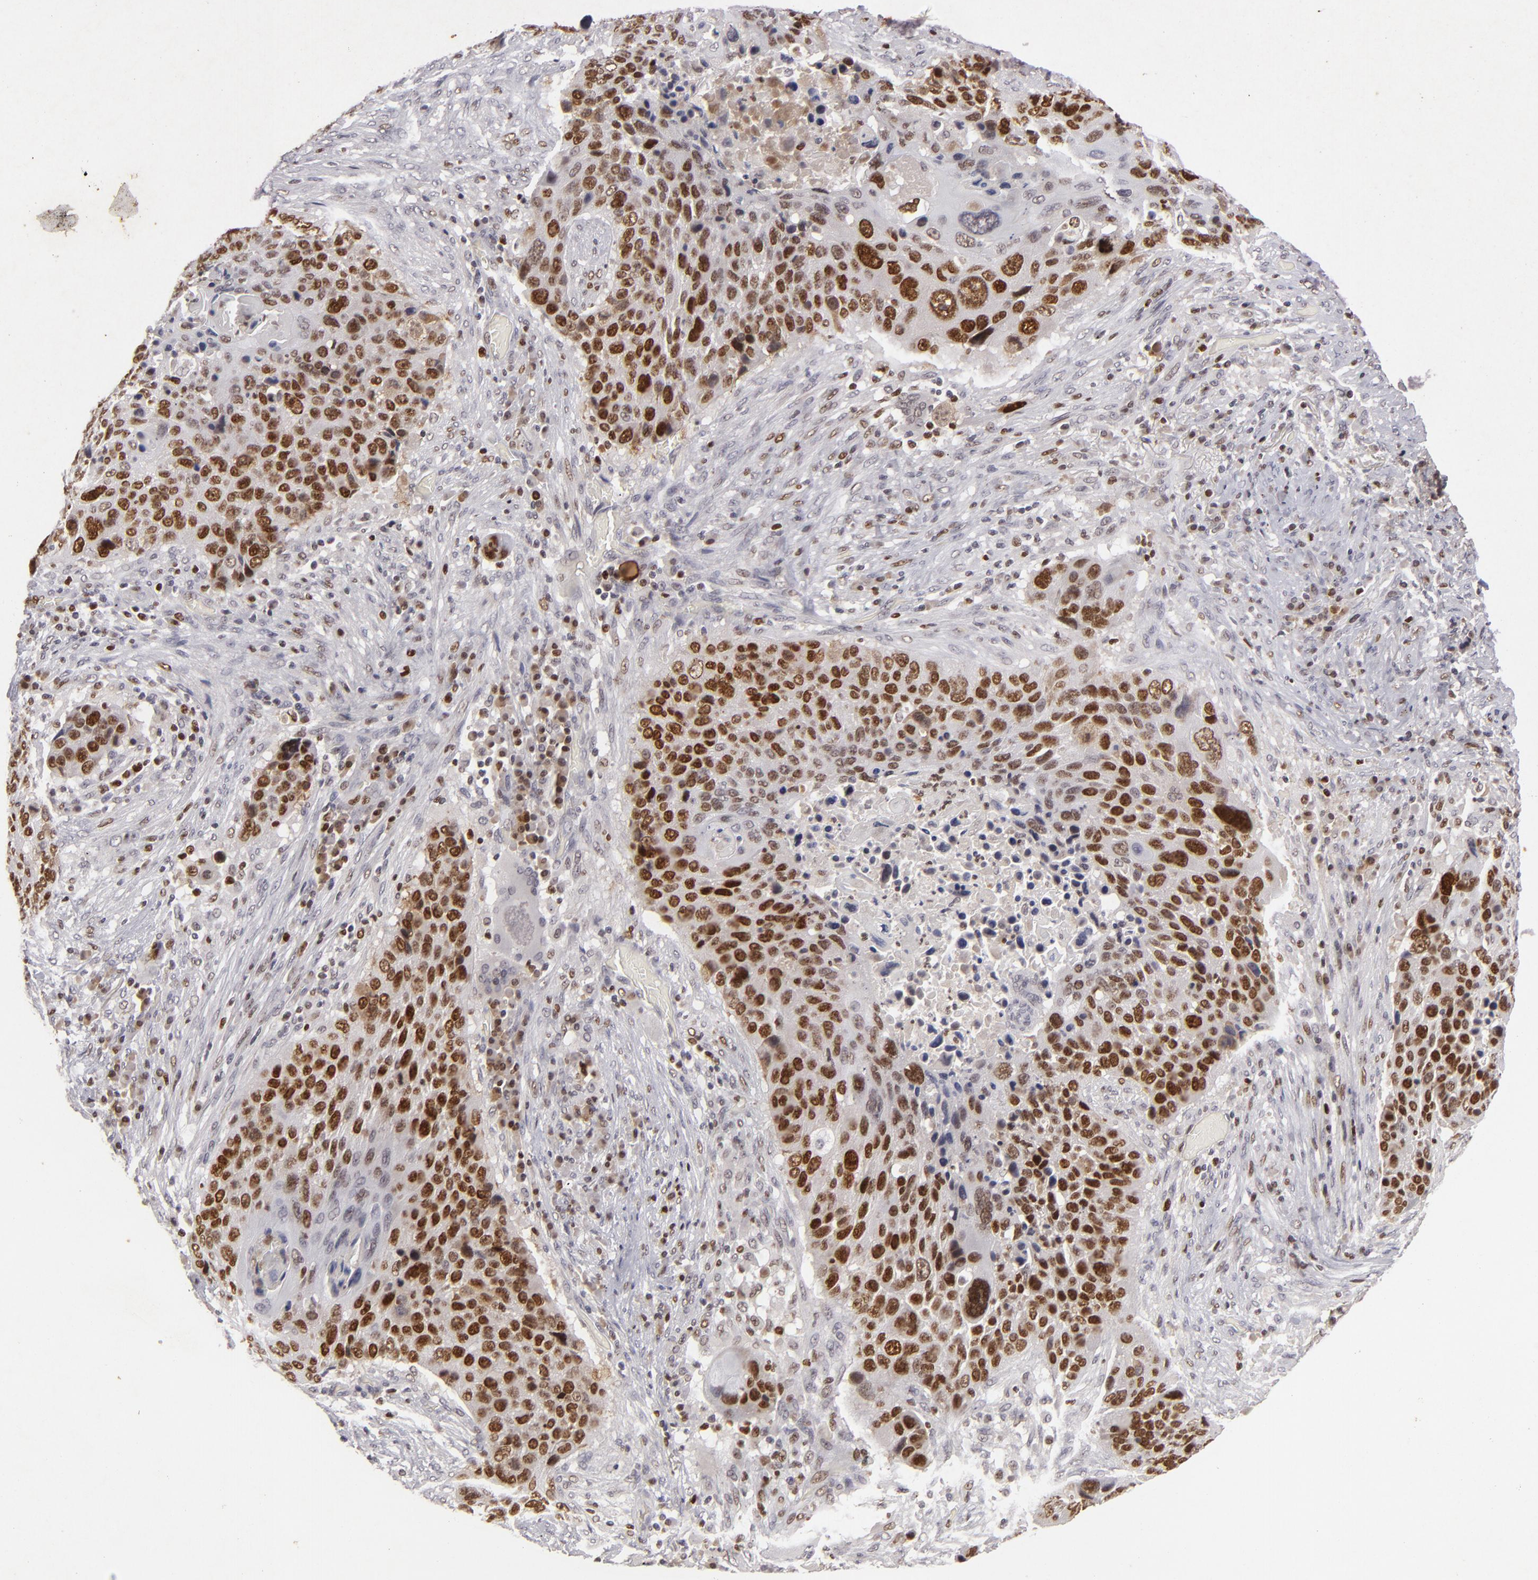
{"staining": {"intensity": "strong", "quantity": ">75%", "location": "nuclear"}, "tissue": "lung cancer", "cell_type": "Tumor cells", "image_type": "cancer", "snomed": [{"axis": "morphology", "description": "Squamous cell carcinoma, NOS"}, {"axis": "topography", "description": "Lung"}], "caption": "Immunohistochemical staining of lung cancer (squamous cell carcinoma) exhibits strong nuclear protein staining in approximately >75% of tumor cells.", "gene": "FEN1", "patient": {"sex": "male", "age": 68}}